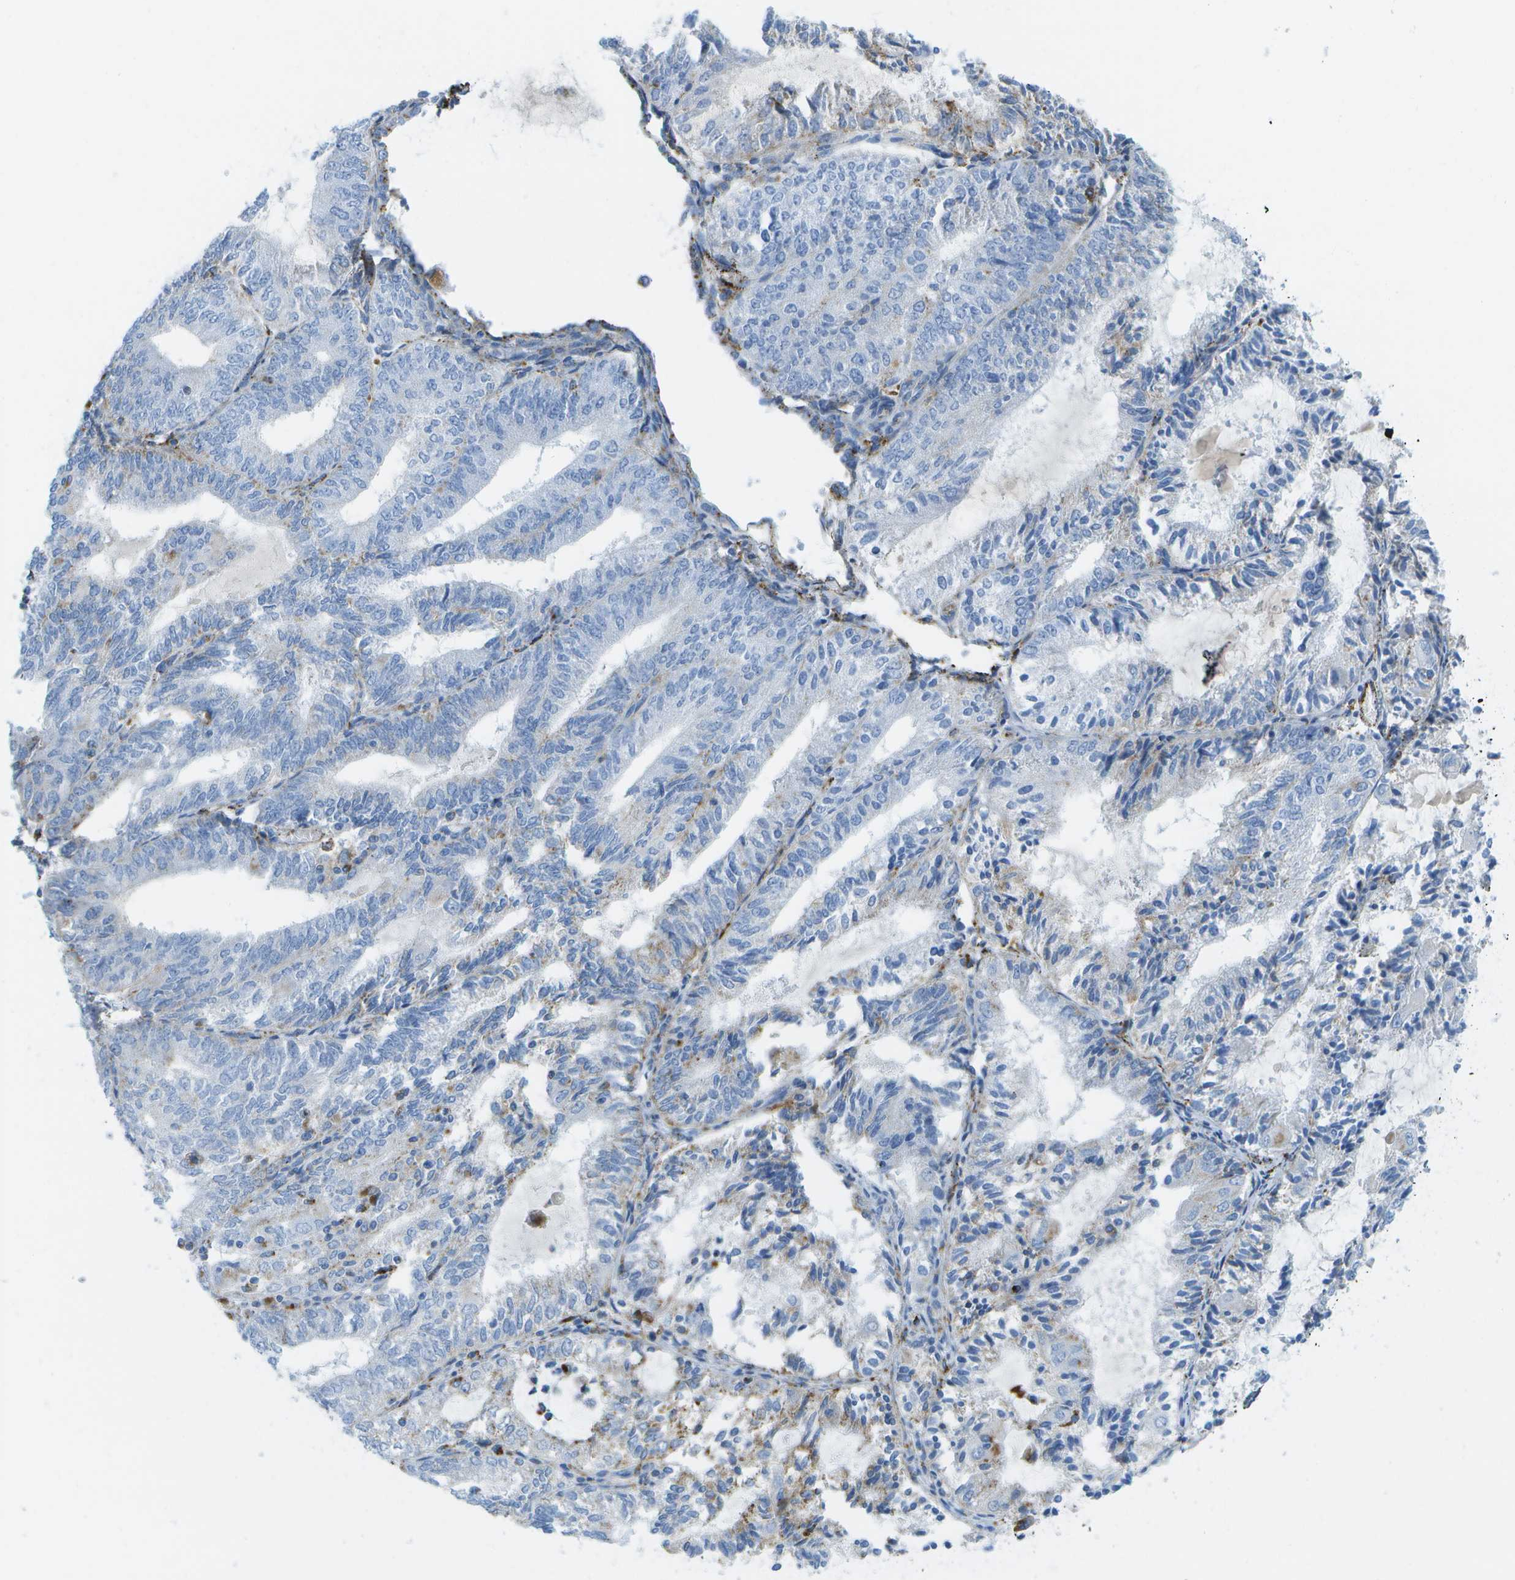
{"staining": {"intensity": "negative", "quantity": "none", "location": "none"}, "tissue": "endometrial cancer", "cell_type": "Tumor cells", "image_type": "cancer", "snomed": [{"axis": "morphology", "description": "Adenocarcinoma, NOS"}, {"axis": "topography", "description": "Endometrium"}], "caption": "Immunohistochemistry histopathology image of endometrial cancer stained for a protein (brown), which displays no positivity in tumor cells. Nuclei are stained in blue.", "gene": "PRCP", "patient": {"sex": "female", "age": 81}}